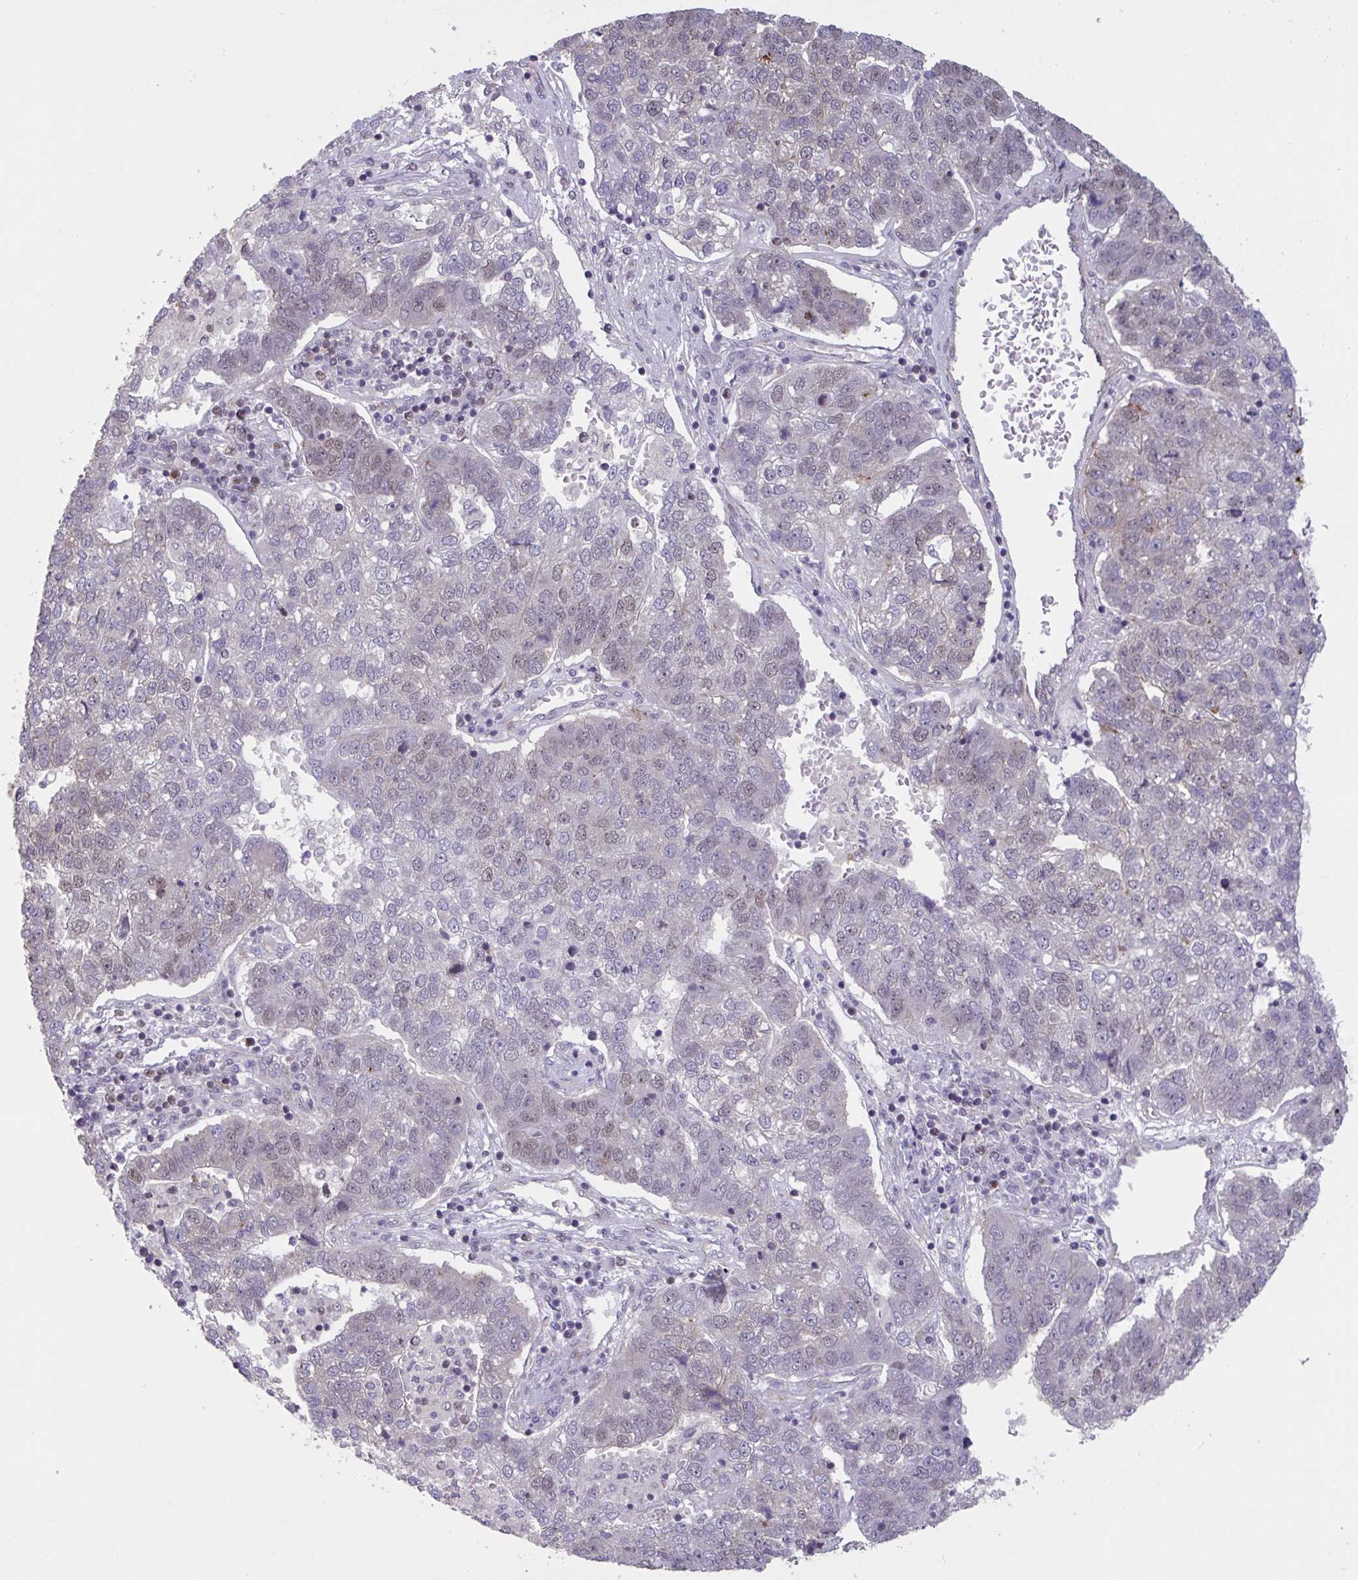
{"staining": {"intensity": "weak", "quantity": "<25%", "location": "nuclear"}, "tissue": "pancreatic cancer", "cell_type": "Tumor cells", "image_type": "cancer", "snomed": [{"axis": "morphology", "description": "Adenocarcinoma, NOS"}, {"axis": "topography", "description": "Pancreas"}], "caption": "Immunohistochemistry of pancreatic cancer (adenocarcinoma) exhibits no positivity in tumor cells.", "gene": "IPO5", "patient": {"sex": "female", "age": 61}}